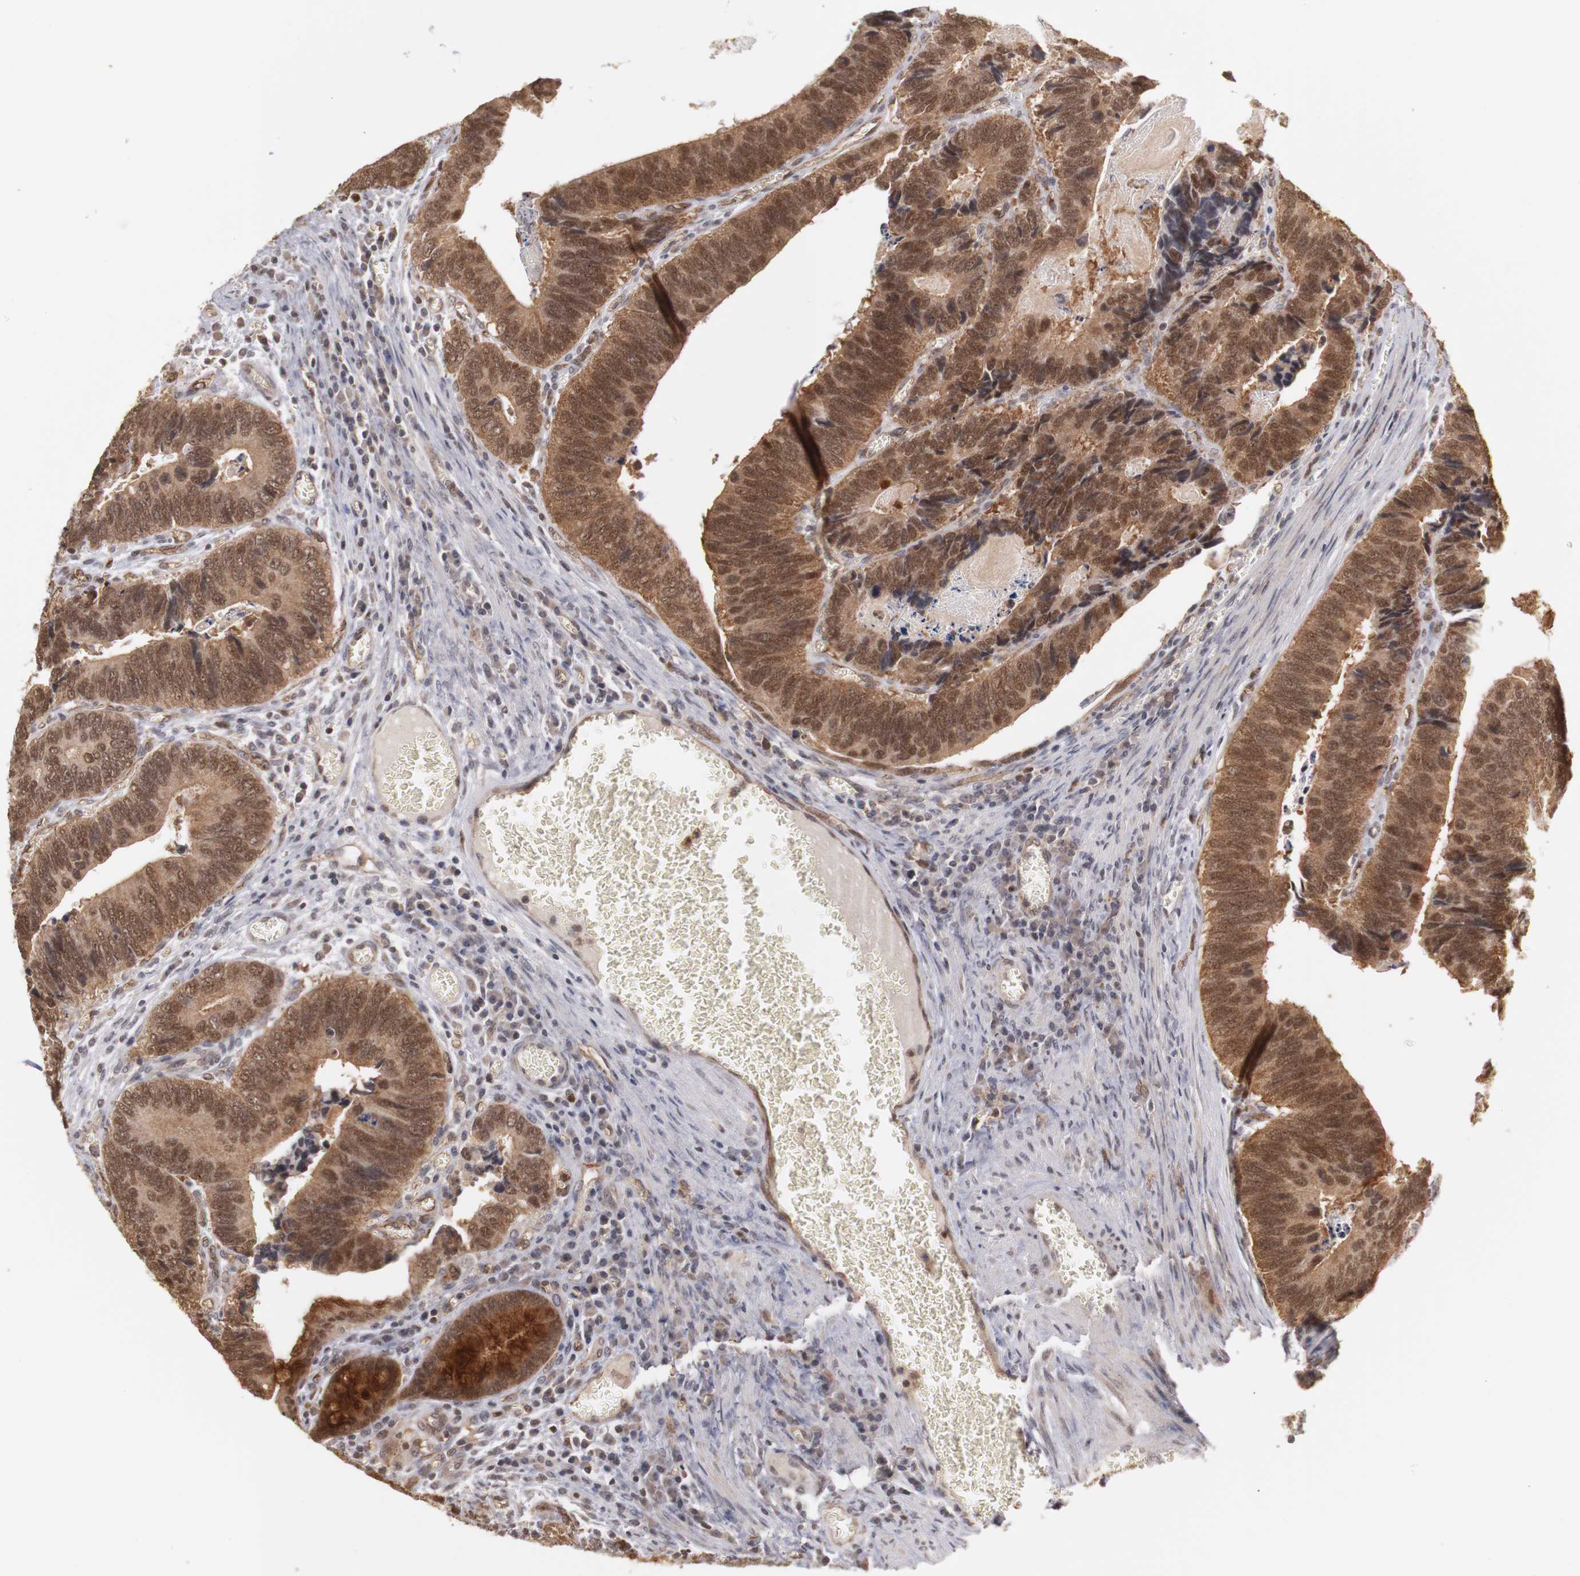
{"staining": {"intensity": "moderate", "quantity": ">75%", "location": "cytoplasmic/membranous,nuclear"}, "tissue": "colorectal cancer", "cell_type": "Tumor cells", "image_type": "cancer", "snomed": [{"axis": "morphology", "description": "Adenocarcinoma, NOS"}, {"axis": "topography", "description": "Colon"}], "caption": "Adenocarcinoma (colorectal) stained with immunohistochemistry (IHC) demonstrates moderate cytoplasmic/membranous and nuclear staining in approximately >75% of tumor cells.", "gene": "PLEKHA1", "patient": {"sex": "male", "age": 72}}